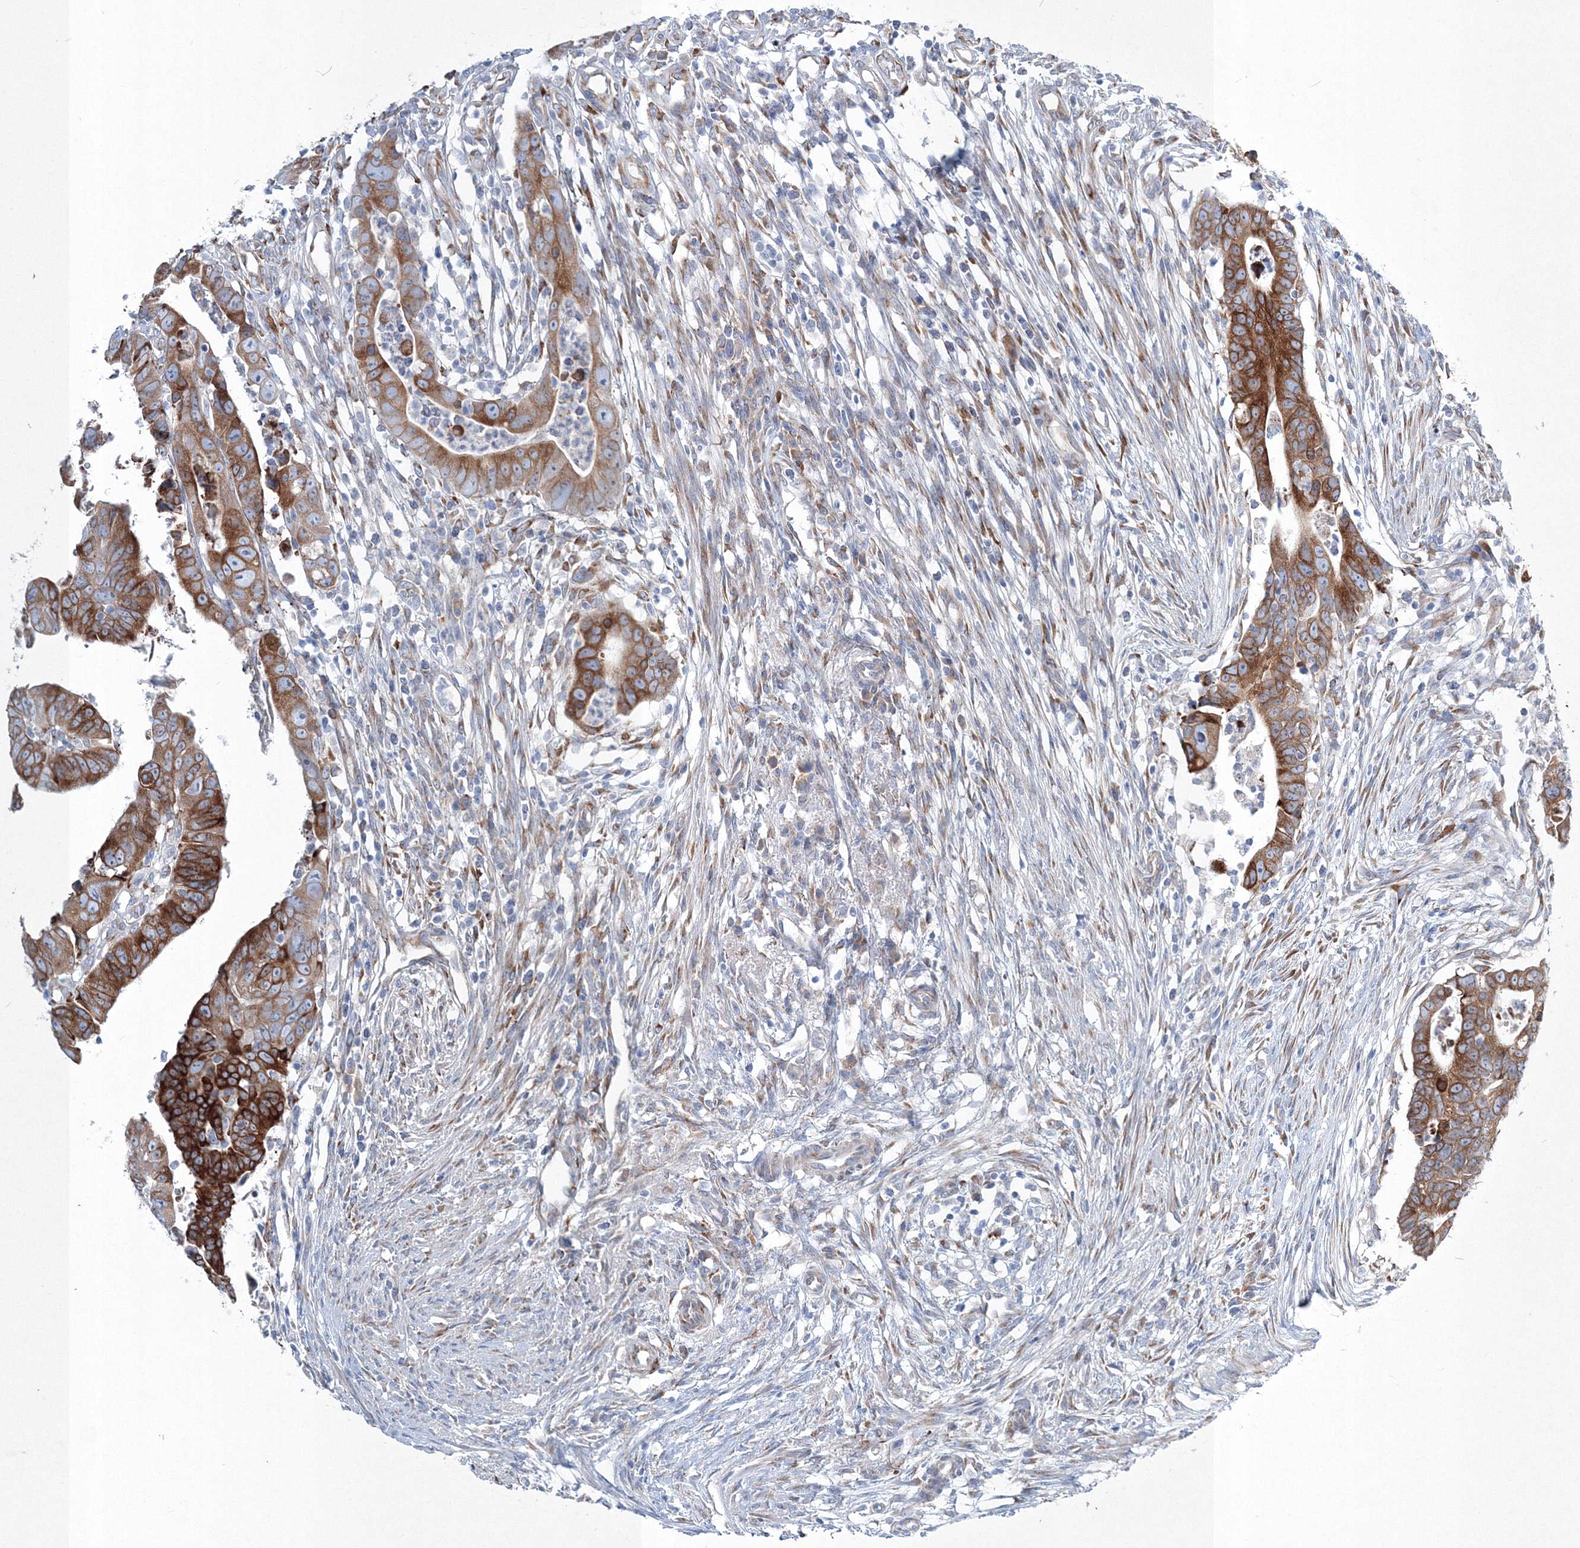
{"staining": {"intensity": "strong", "quantity": ">75%", "location": "cytoplasmic/membranous"}, "tissue": "colorectal cancer", "cell_type": "Tumor cells", "image_type": "cancer", "snomed": [{"axis": "morphology", "description": "Adenocarcinoma, NOS"}, {"axis": "topography", "description": "Rectum"}], "caption": "A brown stain shows strong cytoplasmic/membranous positivity of a protein in human adenocarcinoma (colorectal) tumor cells.", "gene": "RCN1", "patient": {"sex": "female", "age": 65}}